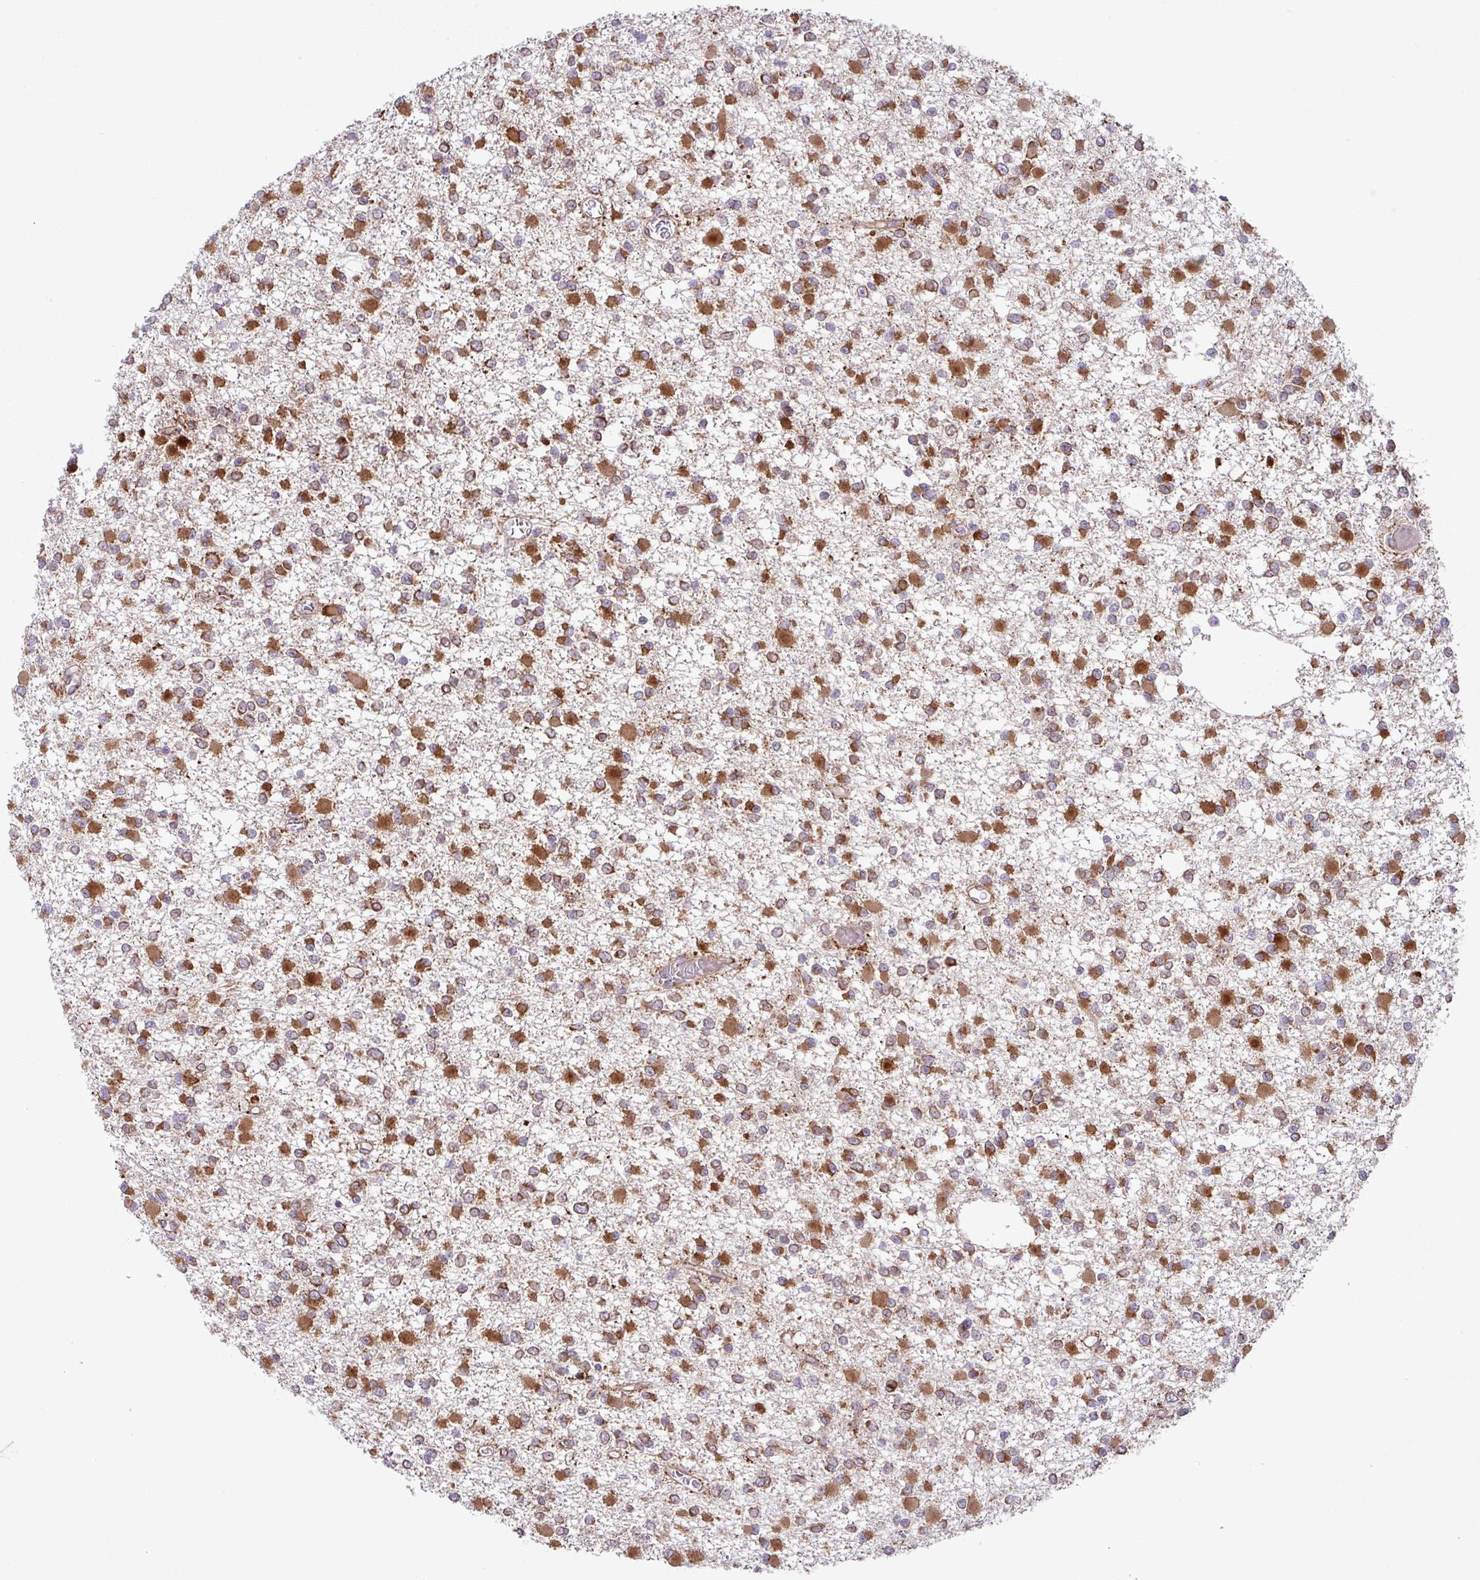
{"staining": {"intensity": "strong", "quantity": ">75%", "location": "cytoplasmic/membranous"}, "tissue": "glioma", "cell_type": "Tumor cells", "image_type": "cancer", "snomed": [{"axis": "morphology", "description": "Glioma, malignant, Low grade"}, {"axis": "topography", "description": "Brain"}], "caption": "Immunohistochemical staining of human glioma reveals high levels of strong cytoplasmic/membranous expression in about >75% of tumor cells.", "gene": "SLC39A7", "patient": {"sex": "female", "age": 22}}